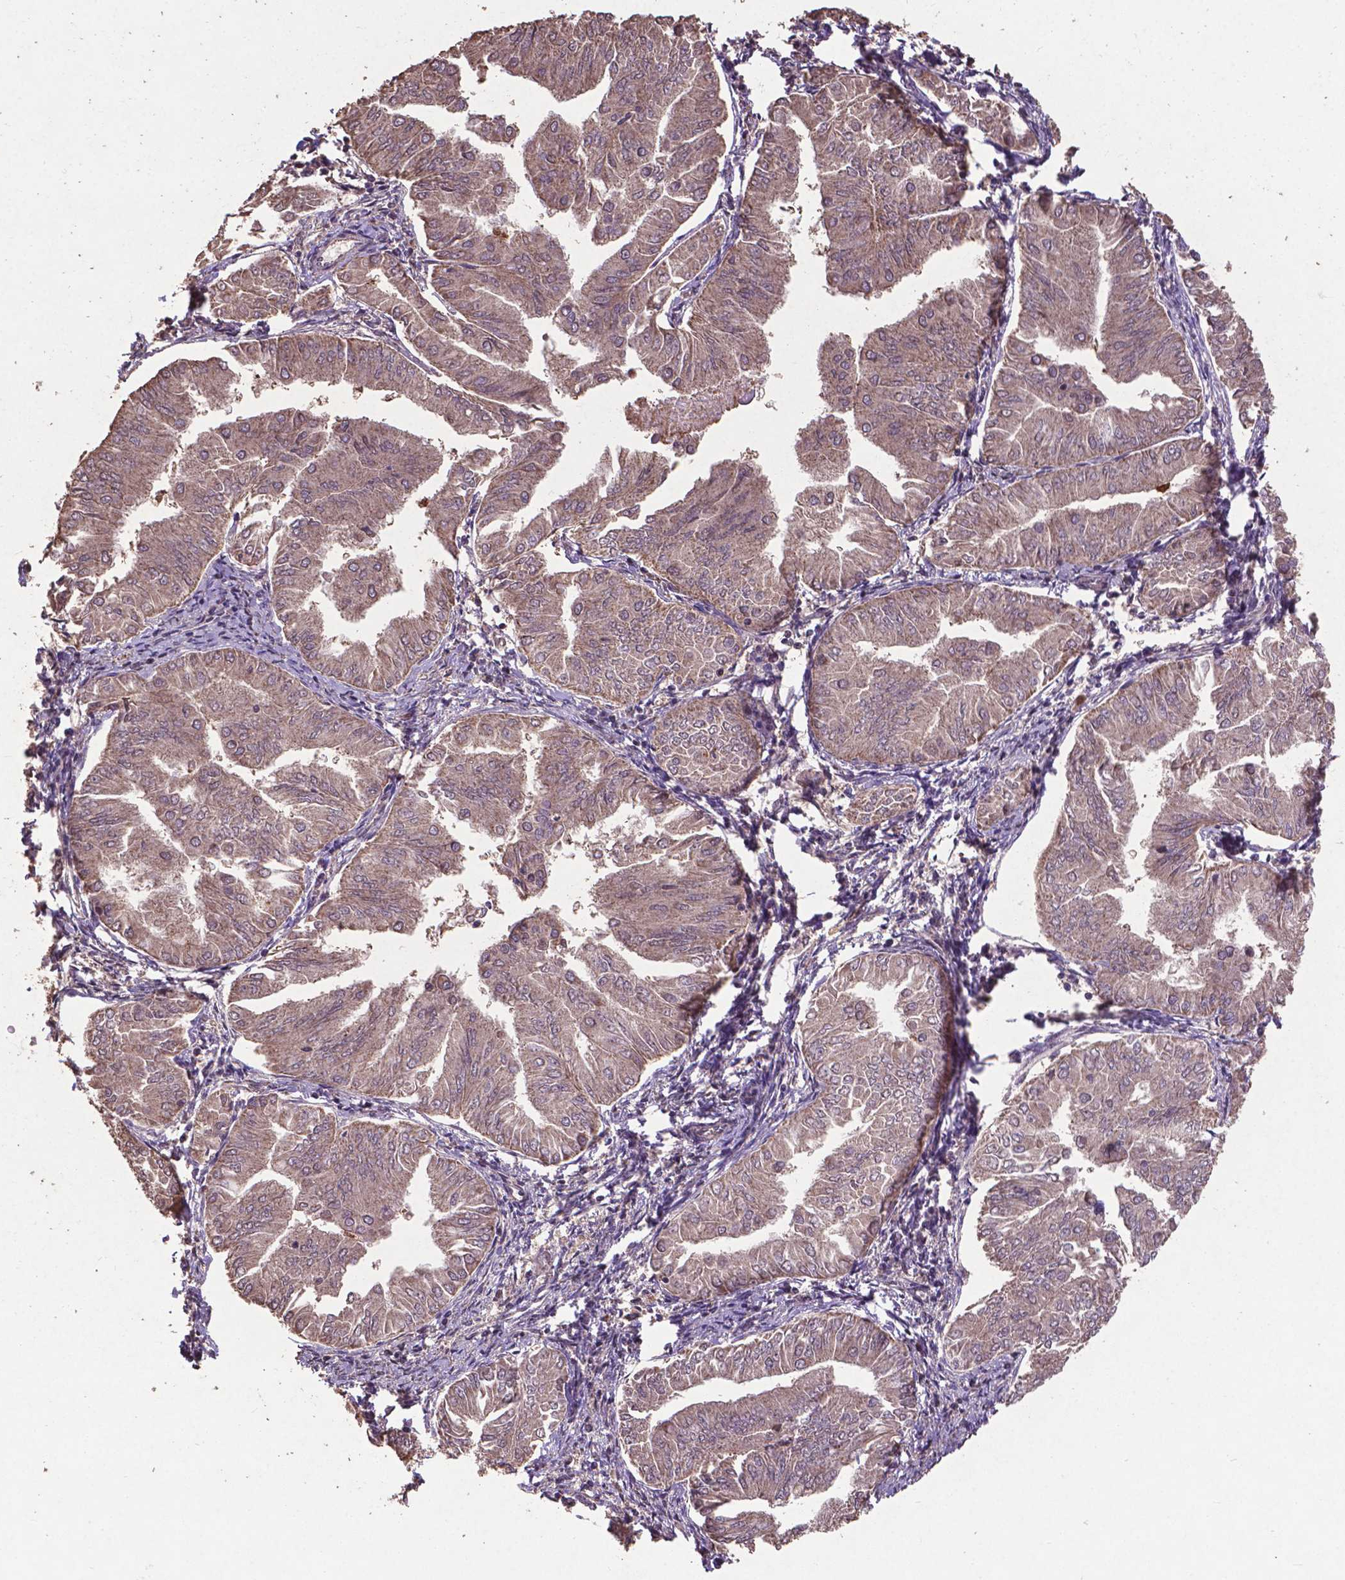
{"staining": {"intensity": "moderate", "quantity": ">75%", "location": "cytoplasmic/membranous"}, "tissue": "endometrial cancer", "cell_type": "Tumor cells", "image_type": "cancer", "snomed": [{"axis": "morphology", "description": "Adenocarcinoma, NOS"}, {"axis": "topography", "description": "Endometrium"}], "caption": "An image showing moderate cytoplasmic/membranous expression in about >75% of tumor cells in endometrial adenocarcinoma, as visualized by brown immunohistochemical staining.", "gene": "DCAF1", "patient": {"sex": "female", "age": 53}}